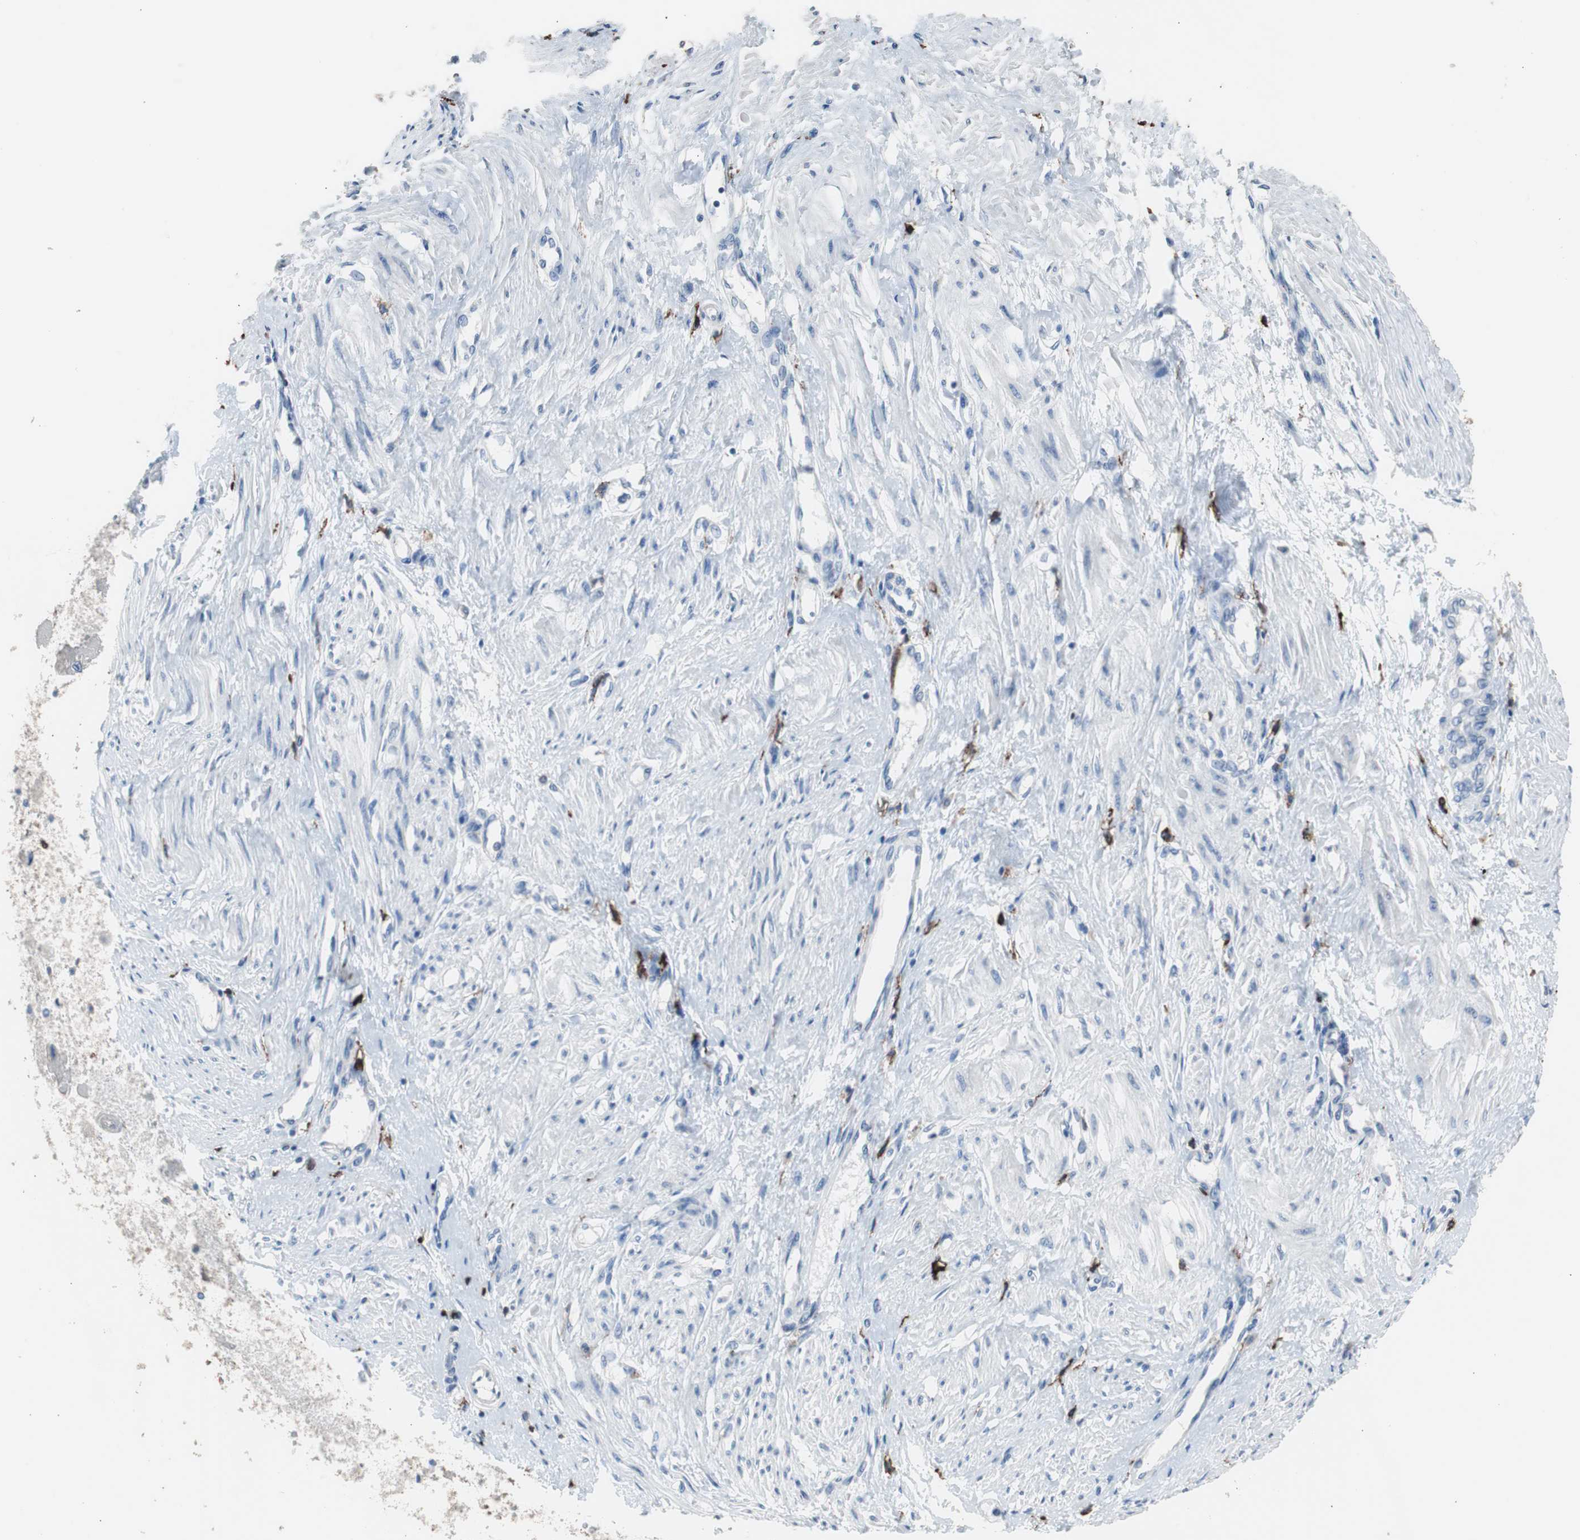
{"staining": {"intensity": "negative", "quantity": "none", "location": "none"}, "tissue": "smooth muscle", "cell_type": "Smooth muscle cells", "image_type": "normal", "snomed": [{"axis": "morphology", "description": "Normal tissue, NOS"}, {"axis": "topography", "description": "Smooth muscle"}, {"axis": "topography", "description": "Uterus"}], "caption": "Smooth muscle cells show no significant protein expression in benign smooth muscle. Brightfield microscopy of immunohistochemistry stained with DAB (brown) and hematoxylin (blue), captured at high magnification.", "gene": "FCGR2B", "patient": {"sex": "female", "age": 39}}